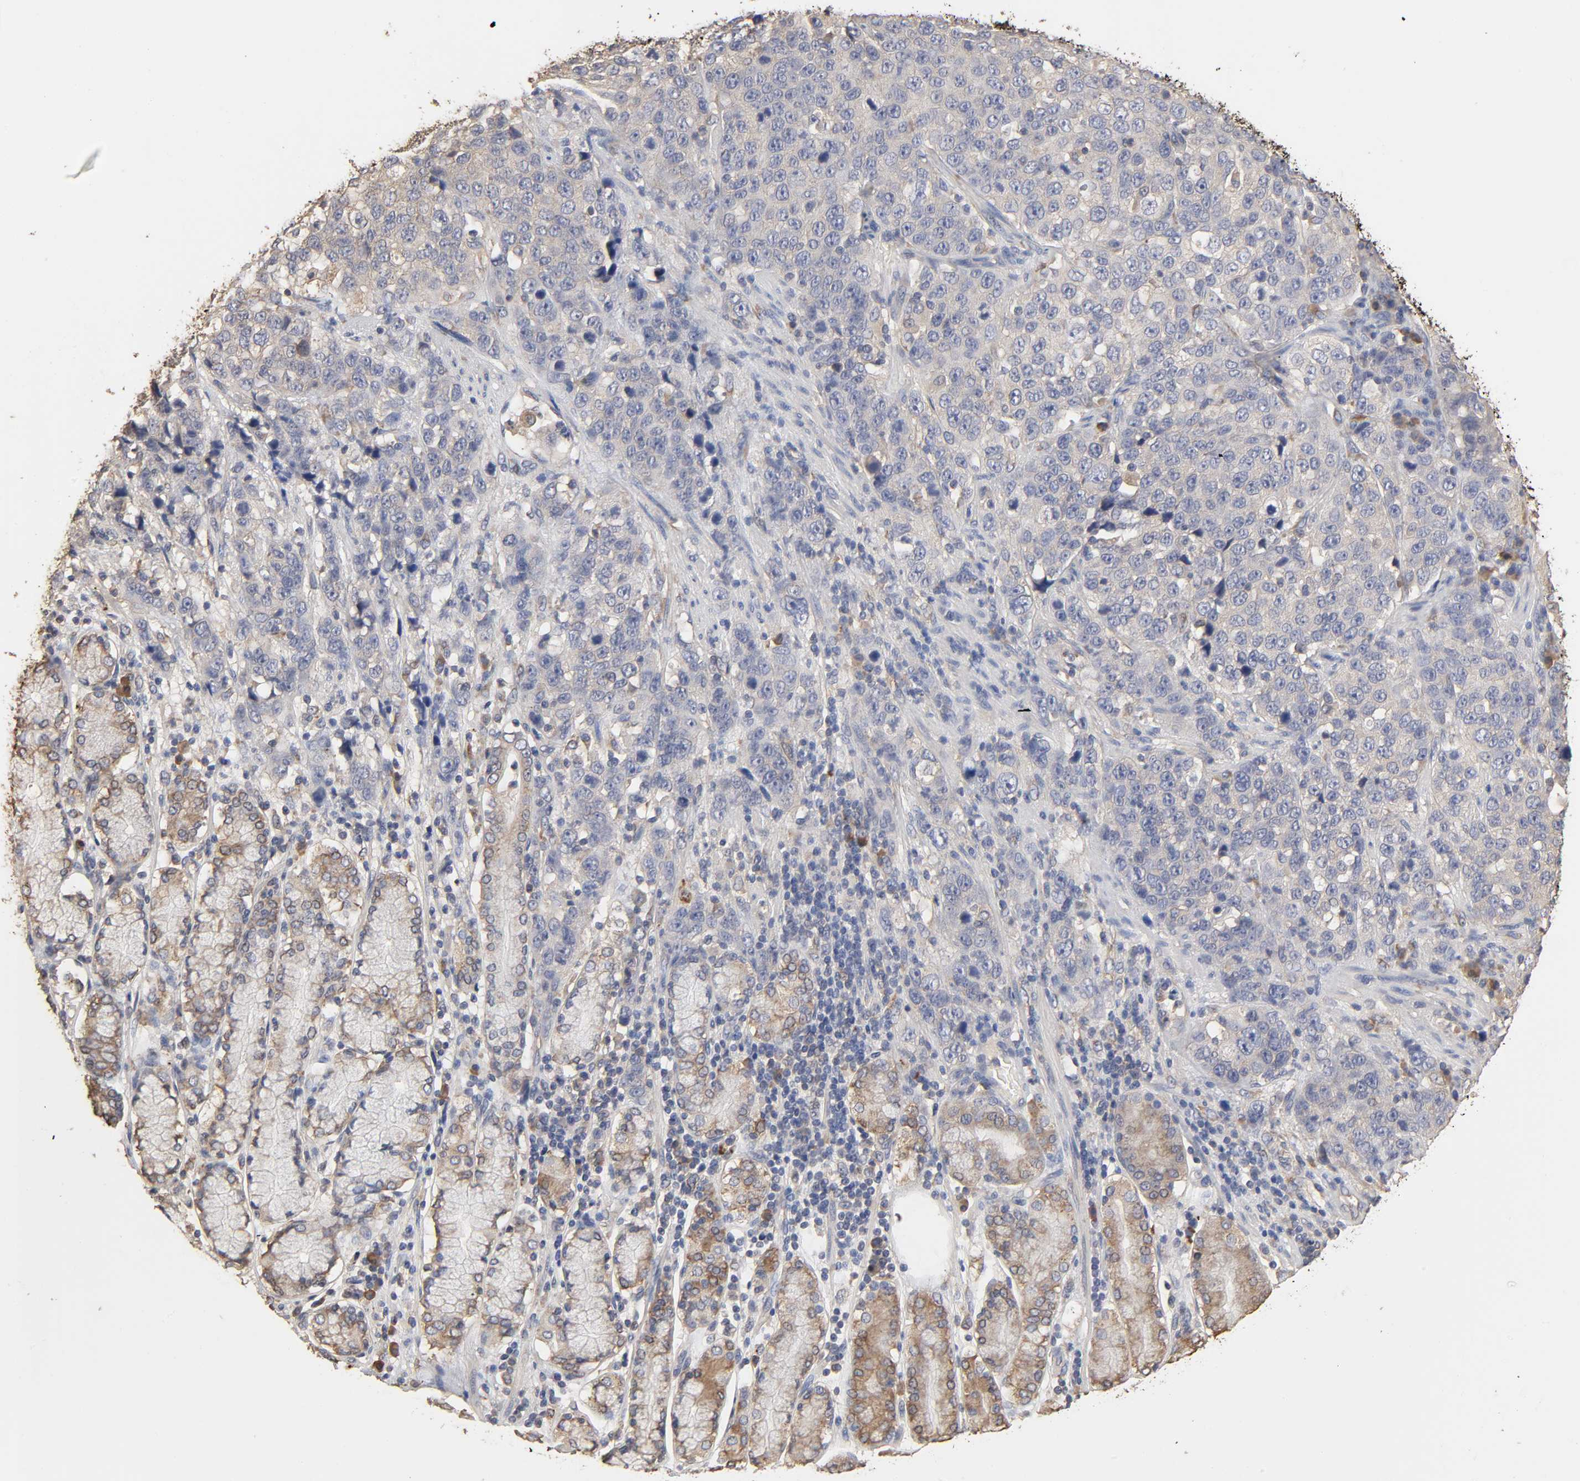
{"staining": {"intensity": "negative", "quantity": "none", "location": "none"}, "tissue": "stomach cancer", "cell_type": "Tumor cells", "image_type": "cancer", "snomed": [{"axis": "morphology", "description": "Normal tissue, NOS"}, {"axis": "morphology", "description": "Adenocarcinoma, NOS"}, {"axis": "topography", "description": "Stomach"}], "caption": "The histopathology image exhibits no significant staining in tumor cells of adenocarcinoma (stomach). The staining is performed using DAB (3,3'-diaminobenzidine) brown chromogen with nuclei counter-stained in using hematoxylin.", "gene": "EIF4G2", "patient": {"sex": "male", "age": 48}}